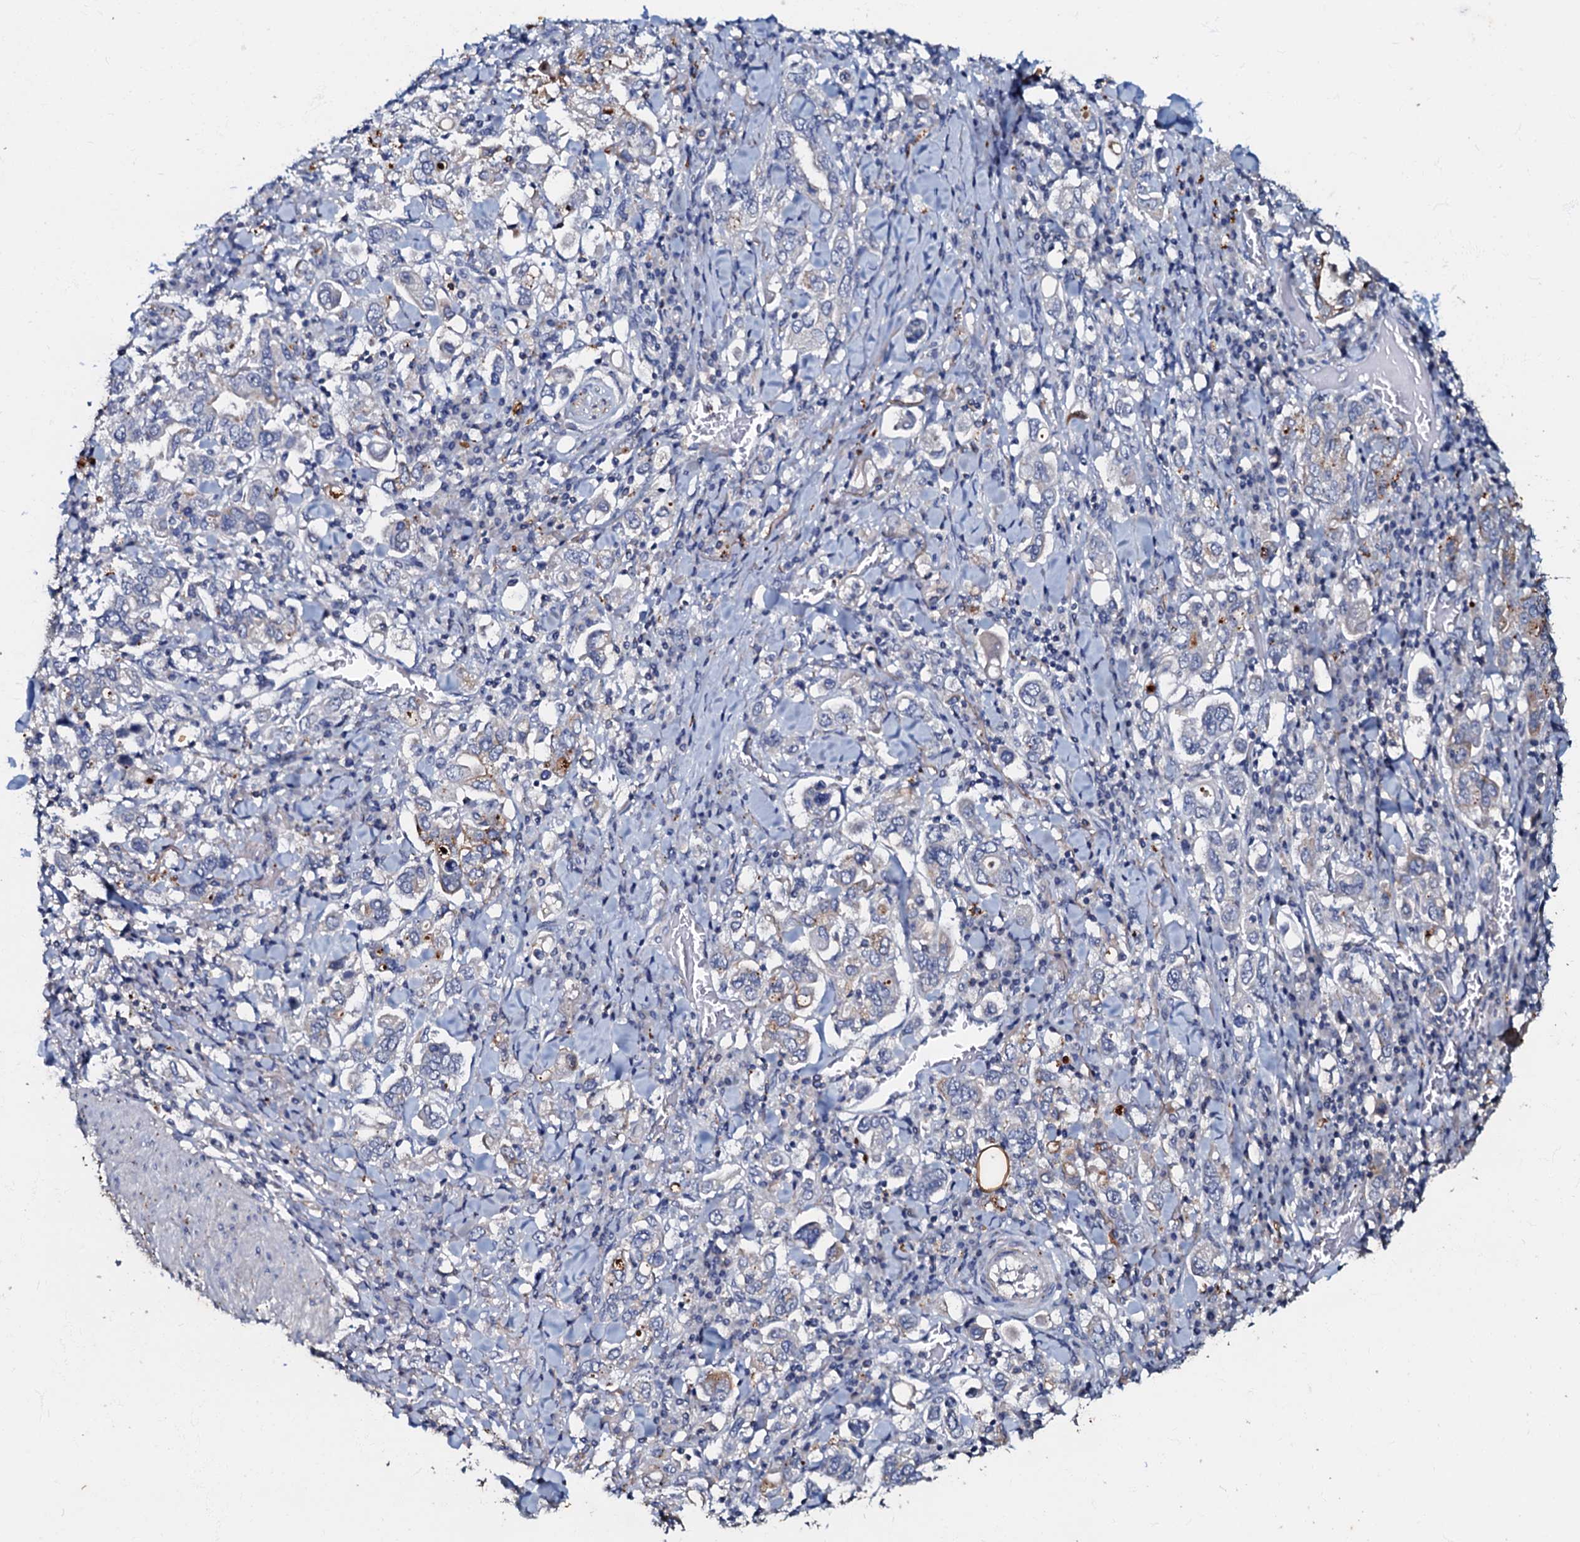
{"staining": {"intensity": "strong", "quantity": "<25%", "location": "cytoplasmic/membranous"}, "tissue": "stomach cancer", "cell_type": "Tumor cells", "image_type": "cancer", "snomed": [{"axis": "morphology", "description": "Adenocarcinoma, NOS"}, {"axis": "topography", "description": "Stomach, upper"}], "caption": "High-power microscopy captured an immunohistochemistry (IHC) image of stomach cancer (adenocarcinoma), revealing strong cytoplasmic/membranous positivity in about <25% of tumor cells.", "gene": "MANSC4", "patient": {"sex": "male", "age": 62}}